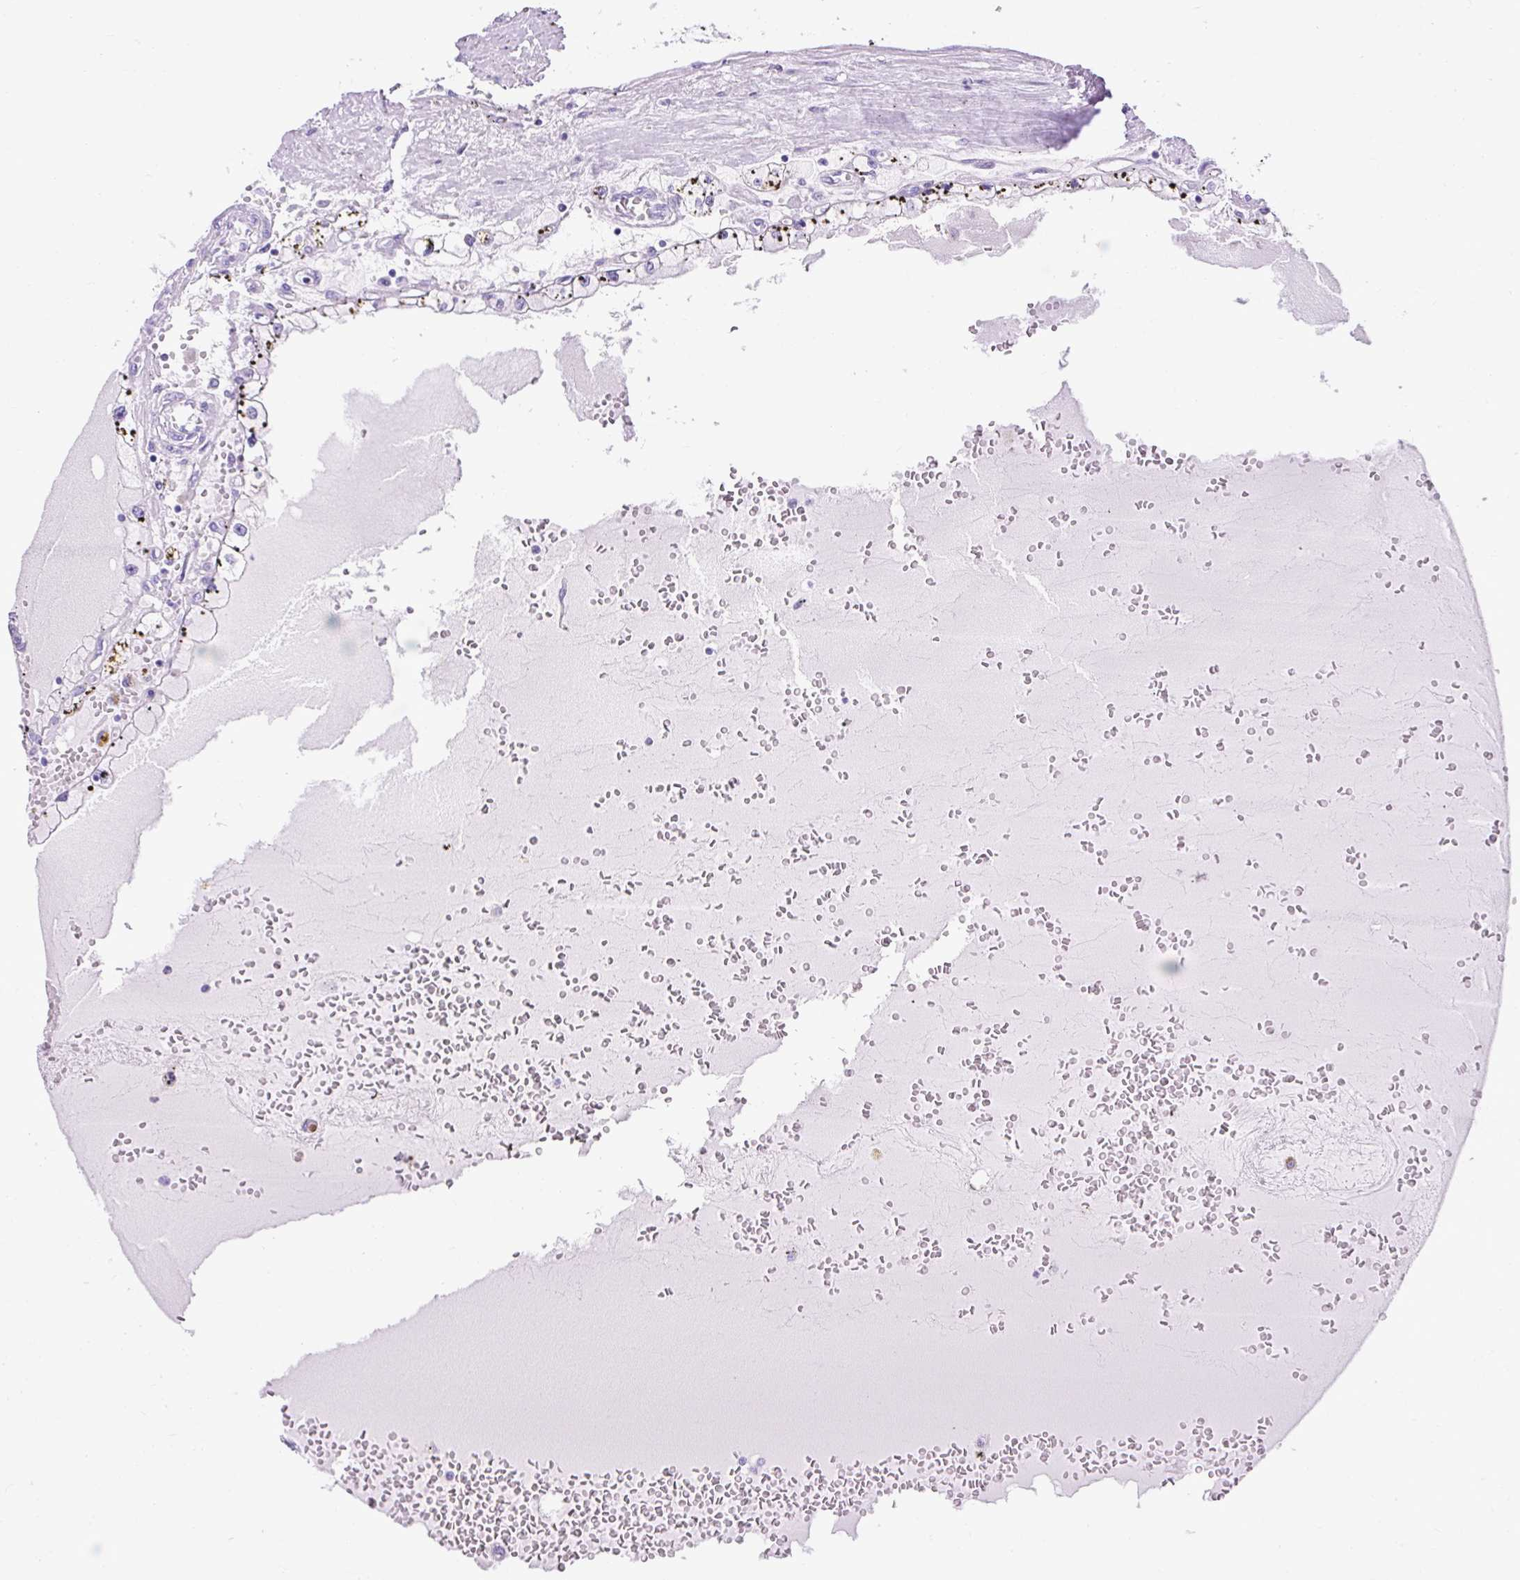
{"staining": {"intensity": "negative", "quantity": "none", "location": "none"}, "tissue": "renal cancer", "cell_type": "Tumor cells", "image_type": "cancer", "snomed": [{"axis": "morphology", "description": "Adenocarcinoma, NOS"}, {"axis": "topography", "description": "Kidney"}], "caption": "Histopathology image shows no protein expression in tumor cells of renal adenocarcinoma tissue.", "gene": "KRT12", "patient": {"sex": "male", "age": 56}}